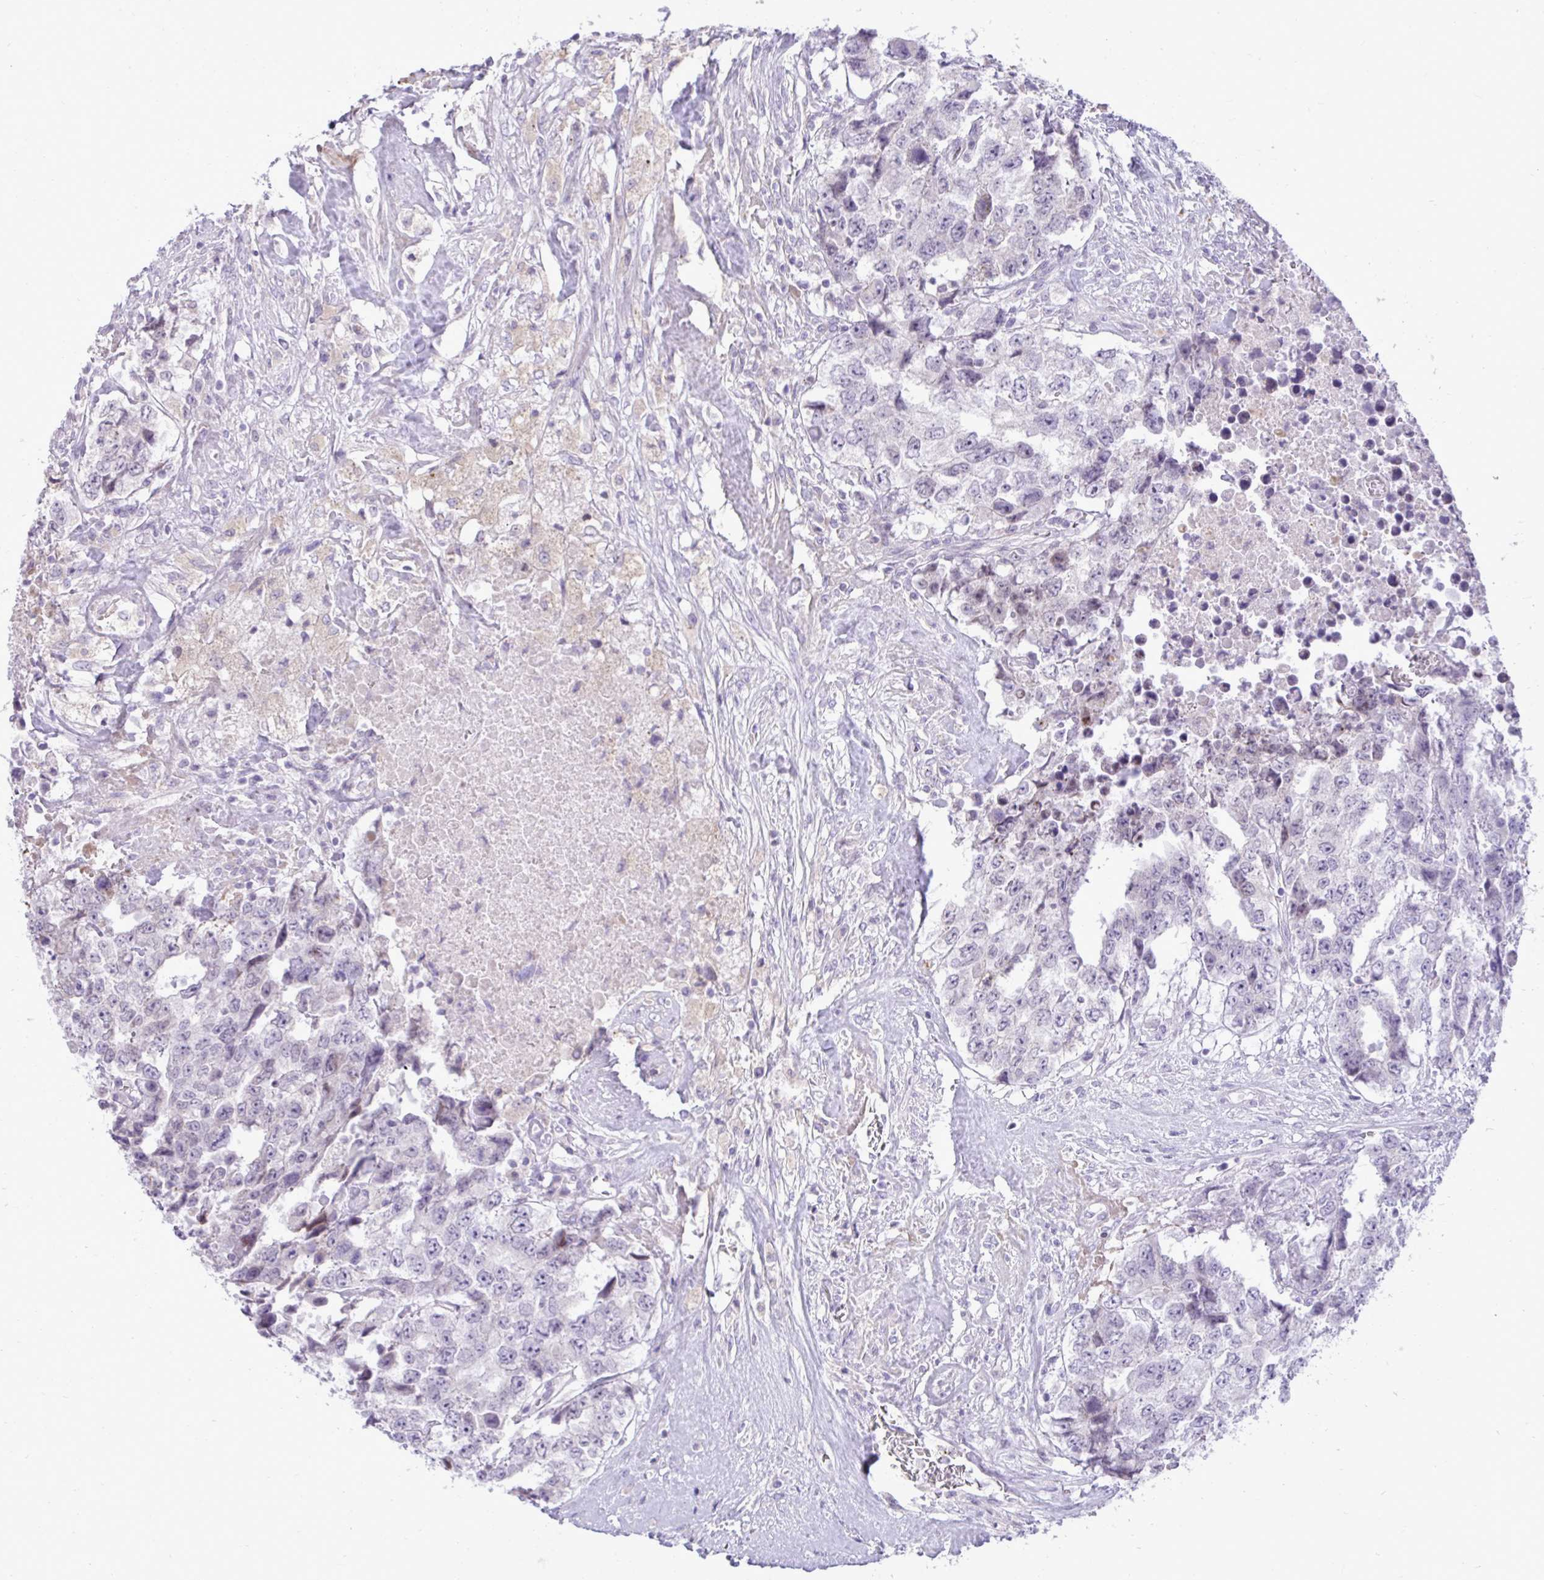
{"staining": {"intensity": "negative", "quantity": "none", "location": "none"}, "tissue": "testis cancer", "cell_type": "Tumor cells", "image_type": "cancer", "snomed": [{"axis": "morphology", "description": "Carcinoma, Embryonal, NOS"}, {"axis": "topography", "description": "Testis"}], "caption": "Tumor cells show no significant protein staining in testis cancer. (Brightfield microscopy of DAB immunohistochemistry at high magnification).", "gene": "SPAG1", "patient": {"sex": "male", "age": 24}}